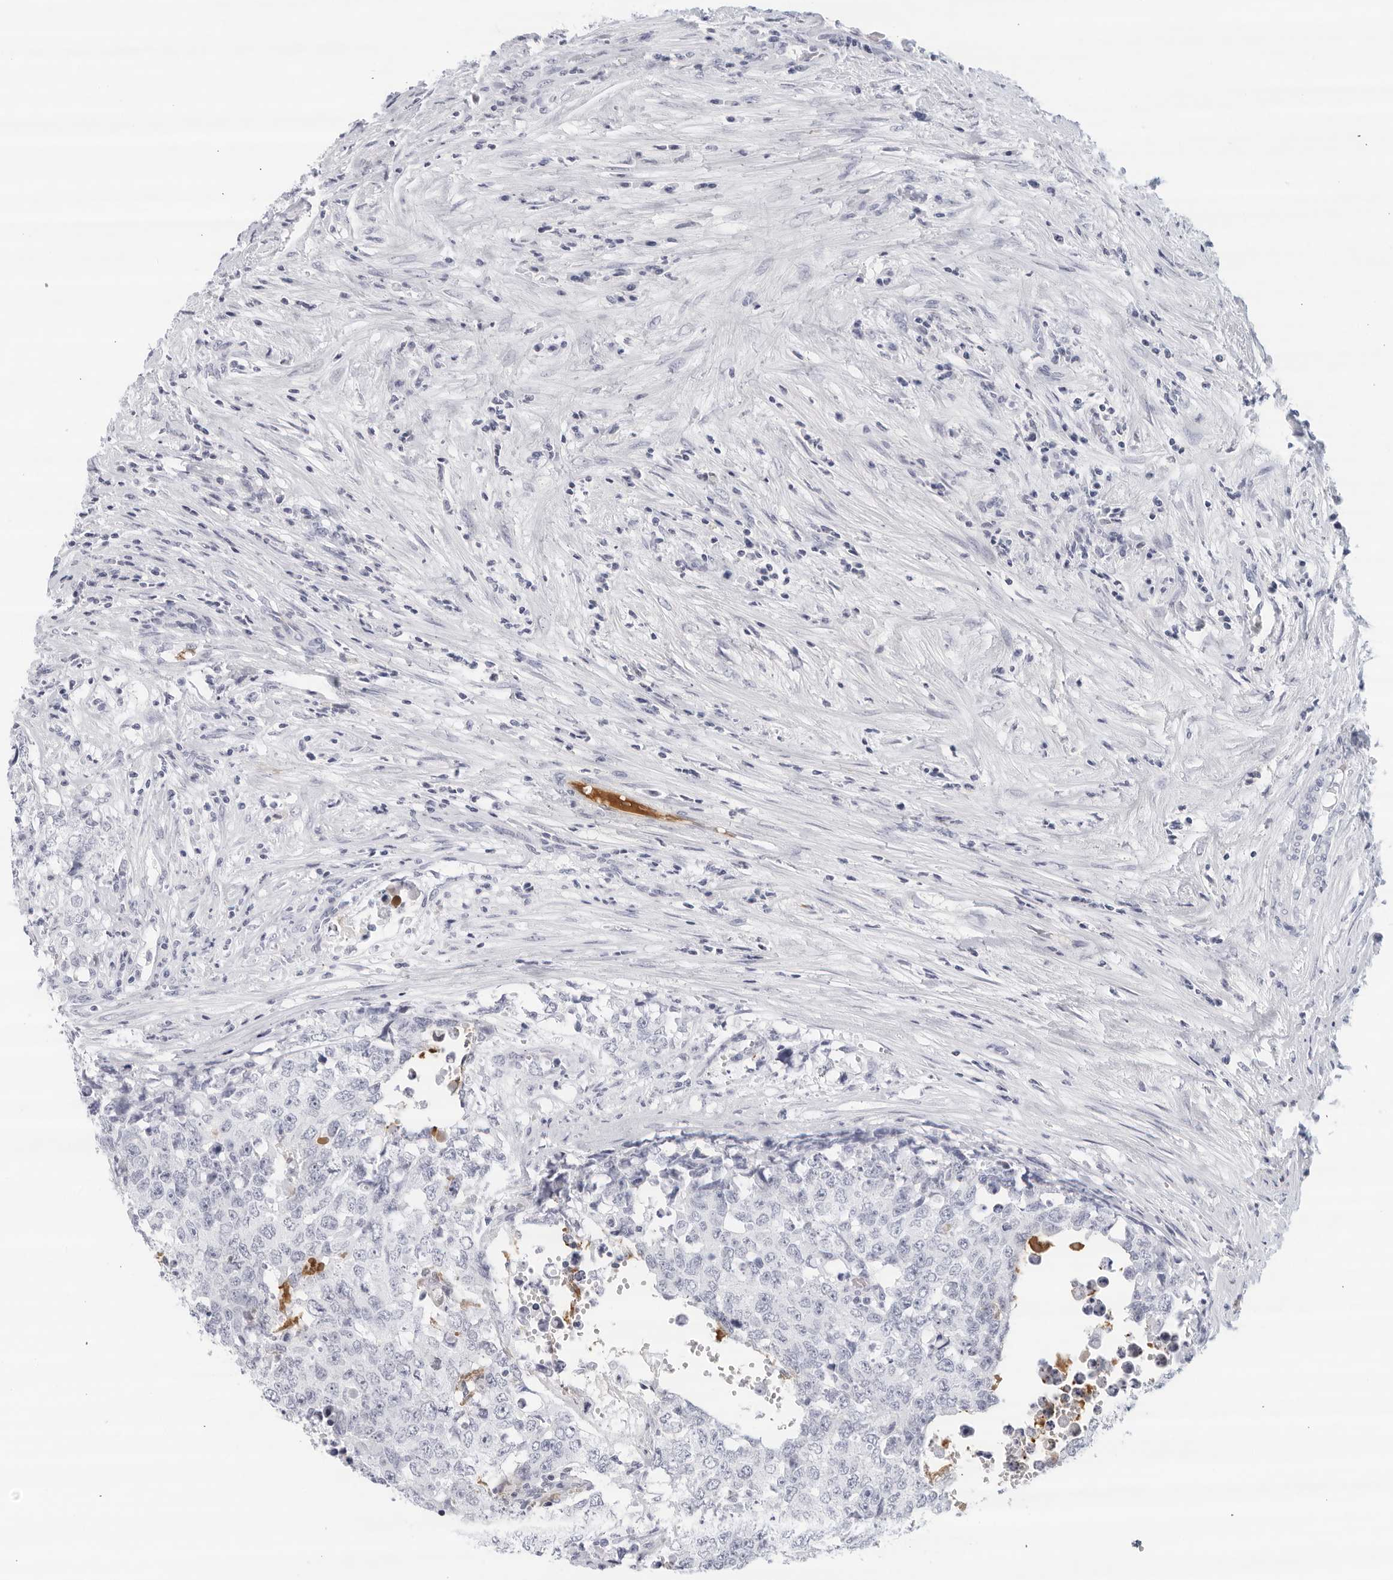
{"staining": {"intensity": "negative", "quantity": "none", "location": "none"}, "tissue": "testis cancer", "cell_type": "Tumor cells", "image_type": "cancer", "snomed": [{"axis": "morphology", "description": "Carcinoma, Embryonal, NOS"}, {"axis": "topography", "description": "Testis"}], "caption": "IHC micrograph of human embryonal carcinoma (testis) stained for a protein (brown), which exhibits no positivity in tumor cells.", "gene": "FGG", "patient": {"sex": "male", "age": 28}}